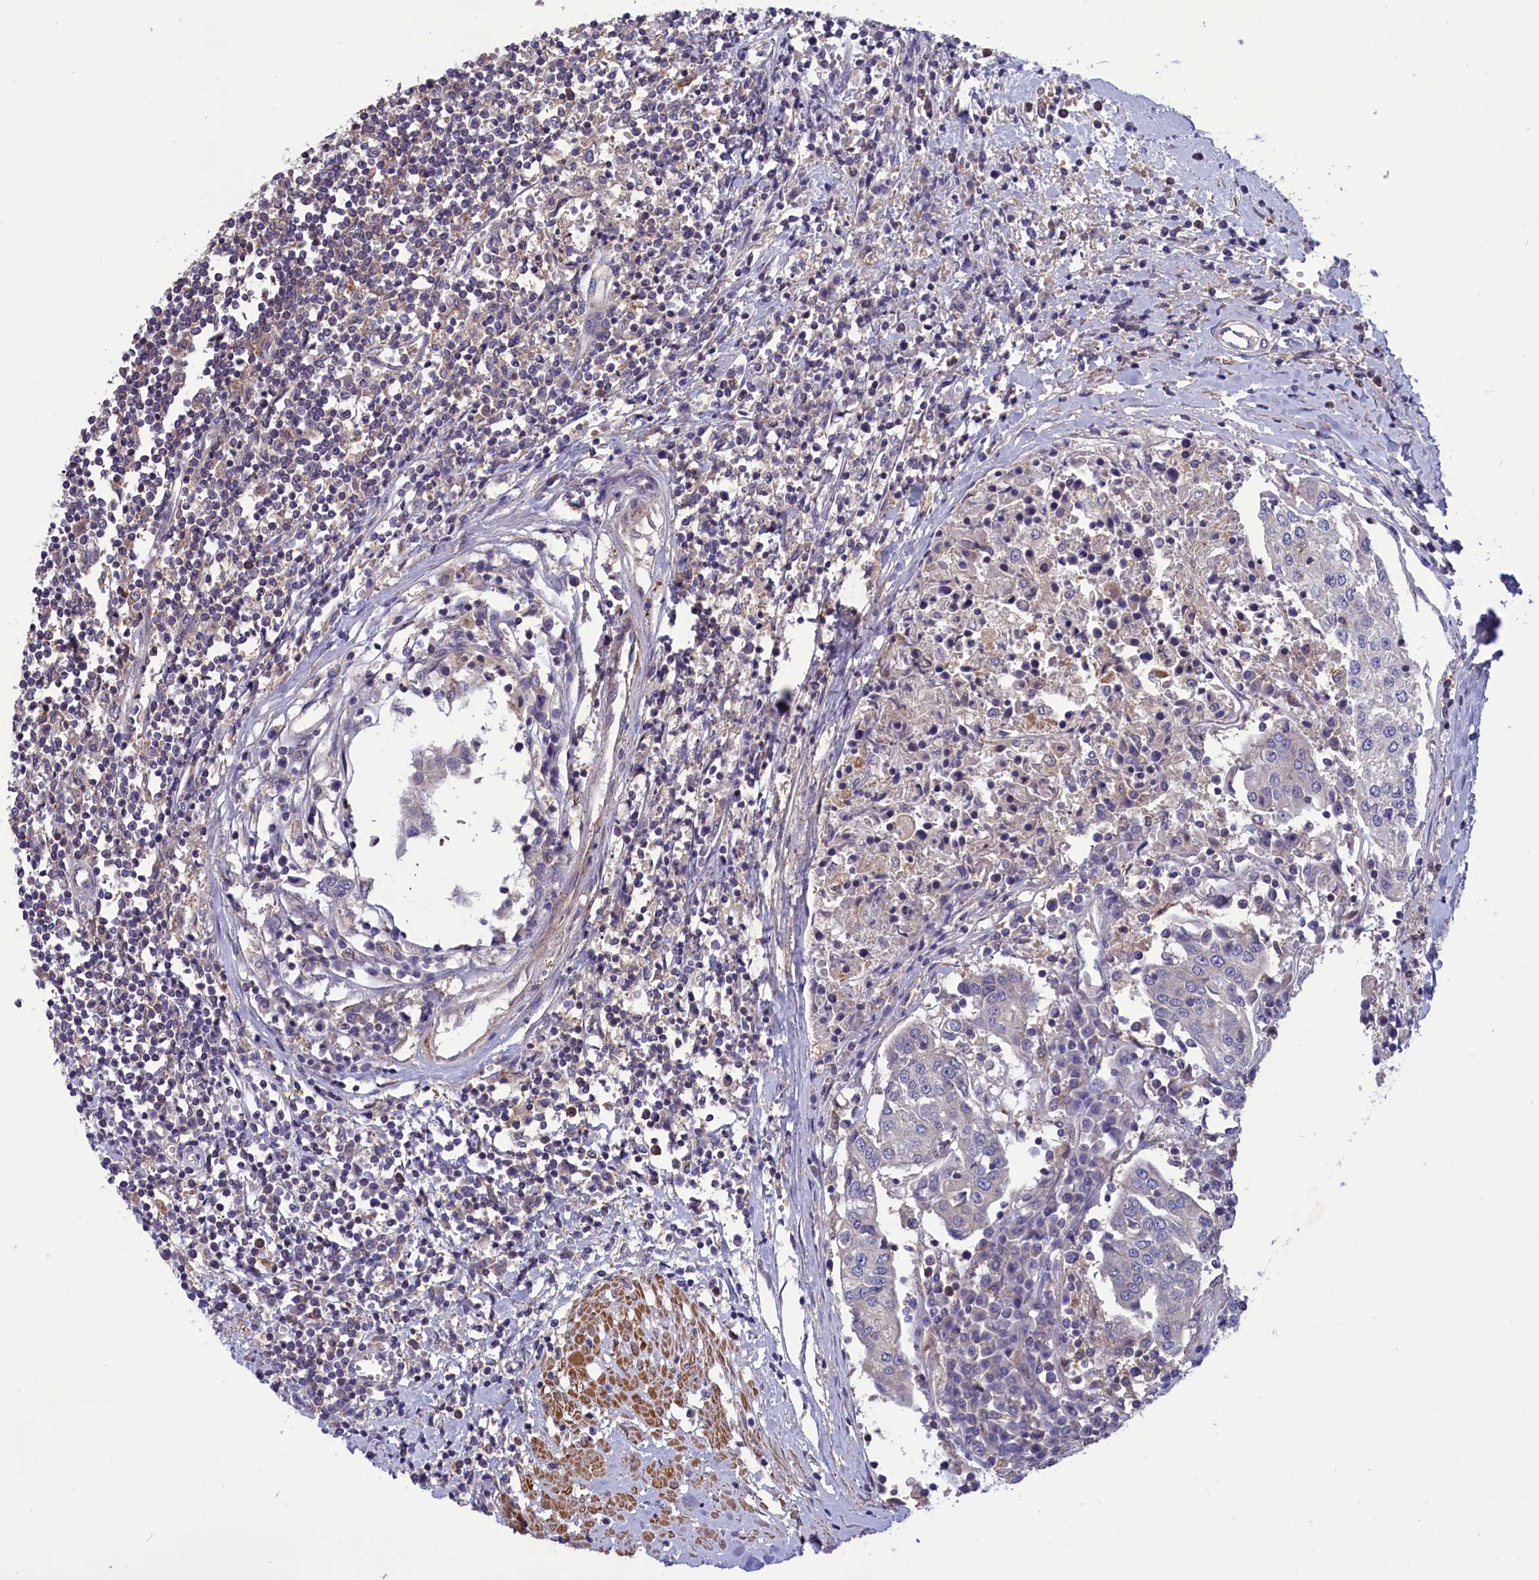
{"staining": {"intensity": "negative", "quantity": "none", "location": "none"}, "tissue": "urothelial cancer", "cell_type": "Tumor cells", "image_type": "cancer", "snomed": [{"axis": "morphology", "description": "Urothelial carcinoma, High grade"}, {"axis": "topography", "description": "Urinary bladder"}], "caption": "A histopathology image of high-grade urothelial carcinoma stained for a protein displays no brown staining in tumor cells.", "gene": "AMDHD2", "patient": {"sex": "female", "age": 85}}